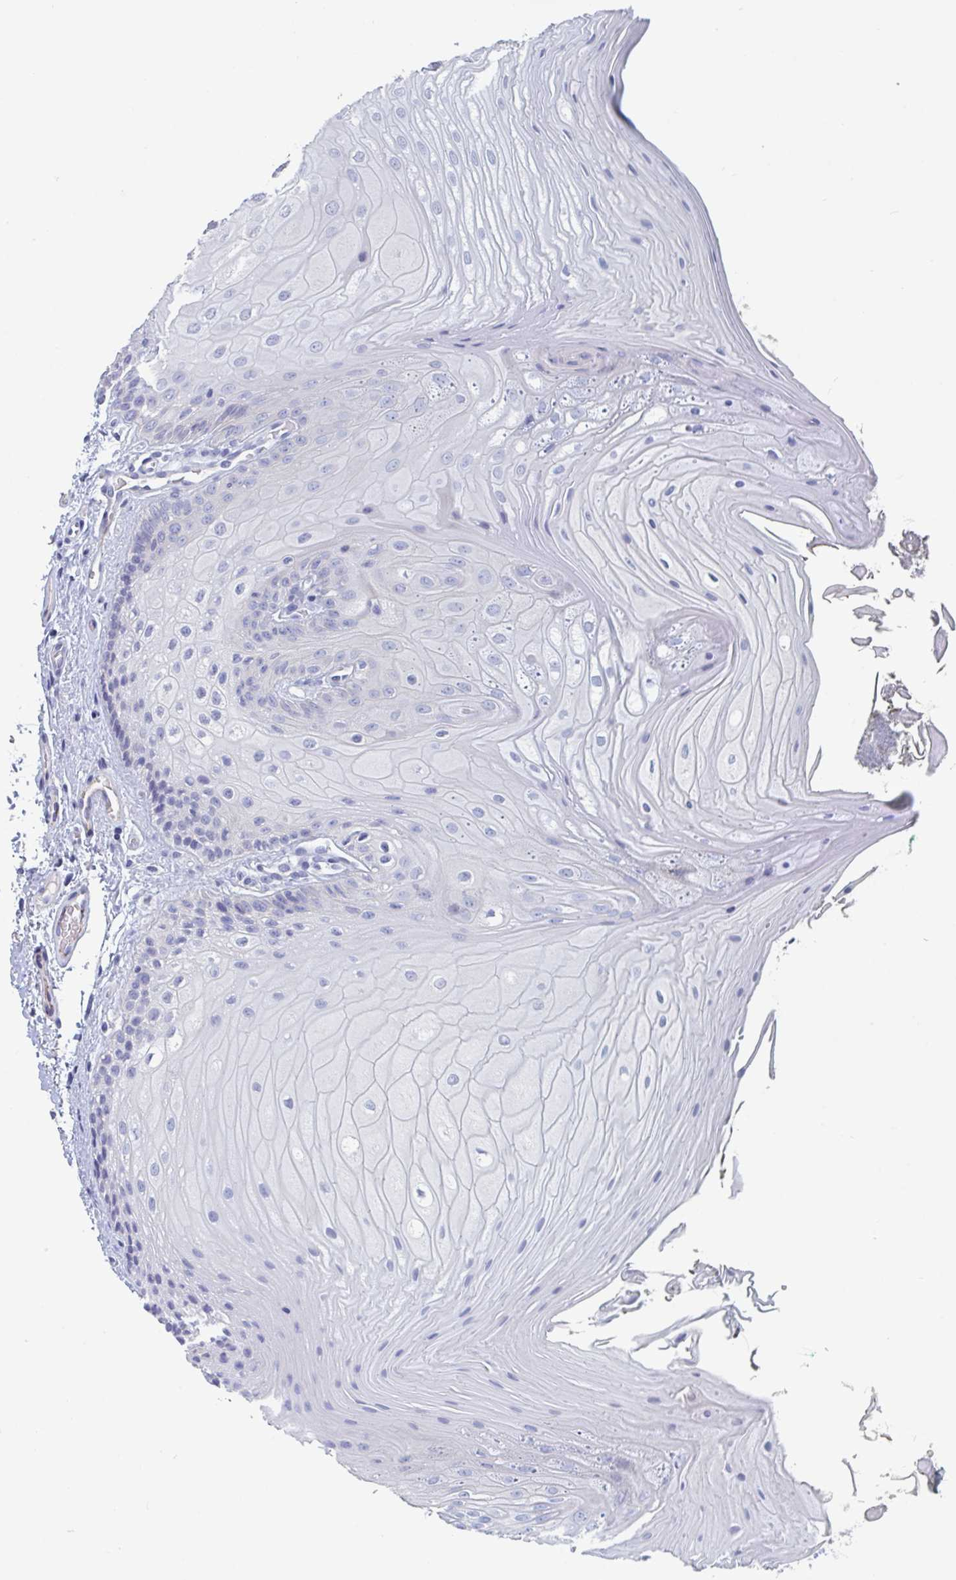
{"staining": {"intensity": "negative", "quantity": "none", "location": "none"}, "tissue": "oral mucosa", "cell_type": "Squamous epithelial cells", "image_type": "normal", "snomed": [{"axis": "morphology", "description": "Normal tissue, NOS"}, {"axis": "topography", "description": "Oral tissue"}, {"axis": "topography", "description": "Tounge, NOS"}, {"axis": "topography", "description": "Head-Neck"}], "caption": "This is an immunohistochemistry (IHC) photomicrograph of benign oral mucosa. There is no expression in squamous epithelial cells.", "gene": "ABHD16A", "patient": {"sex": "female", "age": 84}}